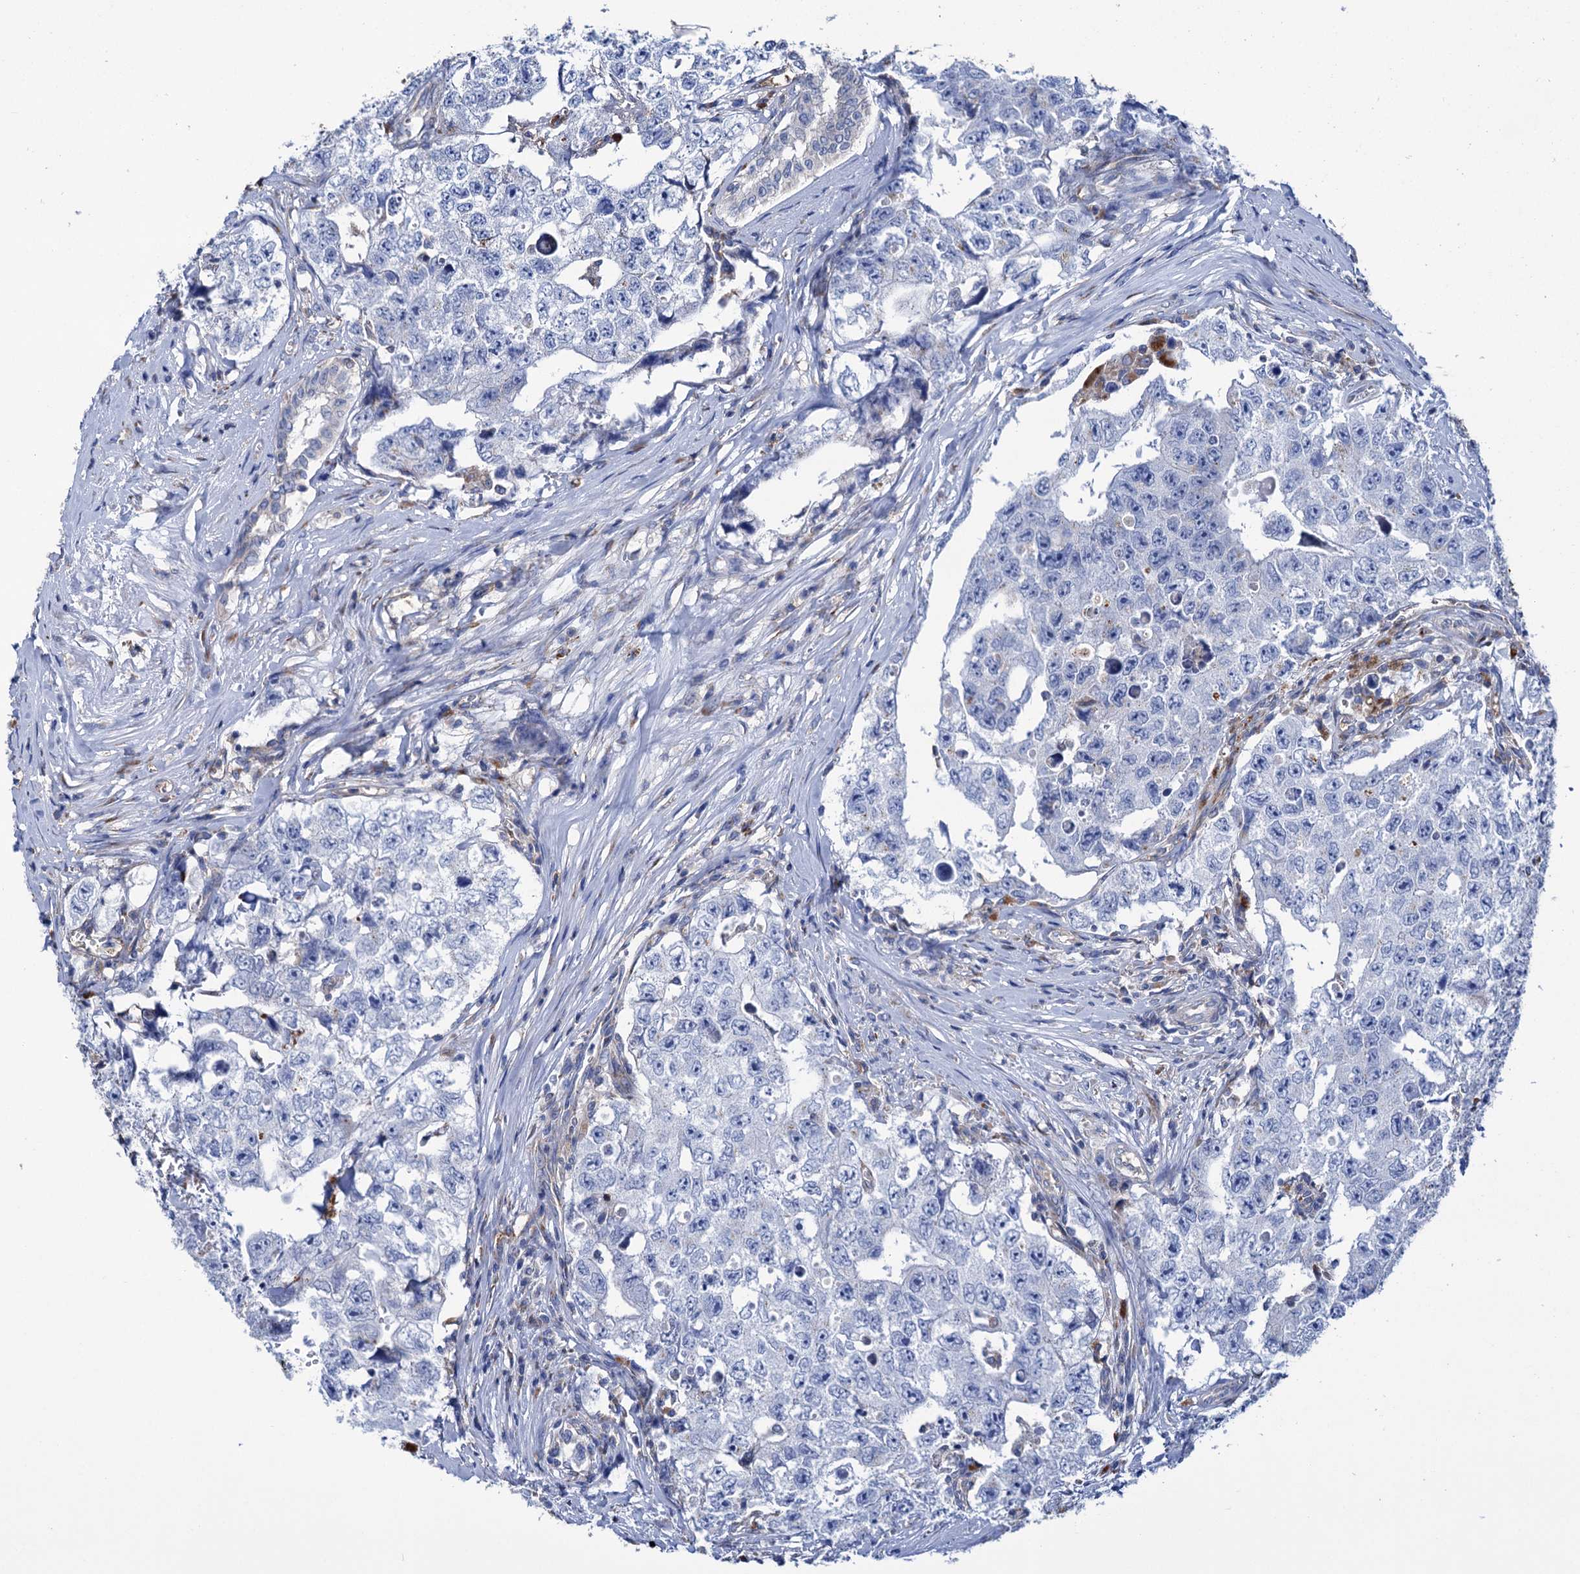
{"staining": {"intensity": "negative", "quantity": "none", "location": "none"}, "tissue": "testis cancer", "cell_type": "Tumor cells", "image_type": "cancer", "snomed": [{"axis": "morphology", "description": "Carcinoma, Embryonal, NOS"}, {"axis": "topography", "description": "Testis"}], "caption": "DAB immunohistochemical staining of testis cancer (embryonal carcinoma) shows no significant staining in tumor cells.", "gene": "SCPEP1", "patient": {"sex": "male", "age": 17}}